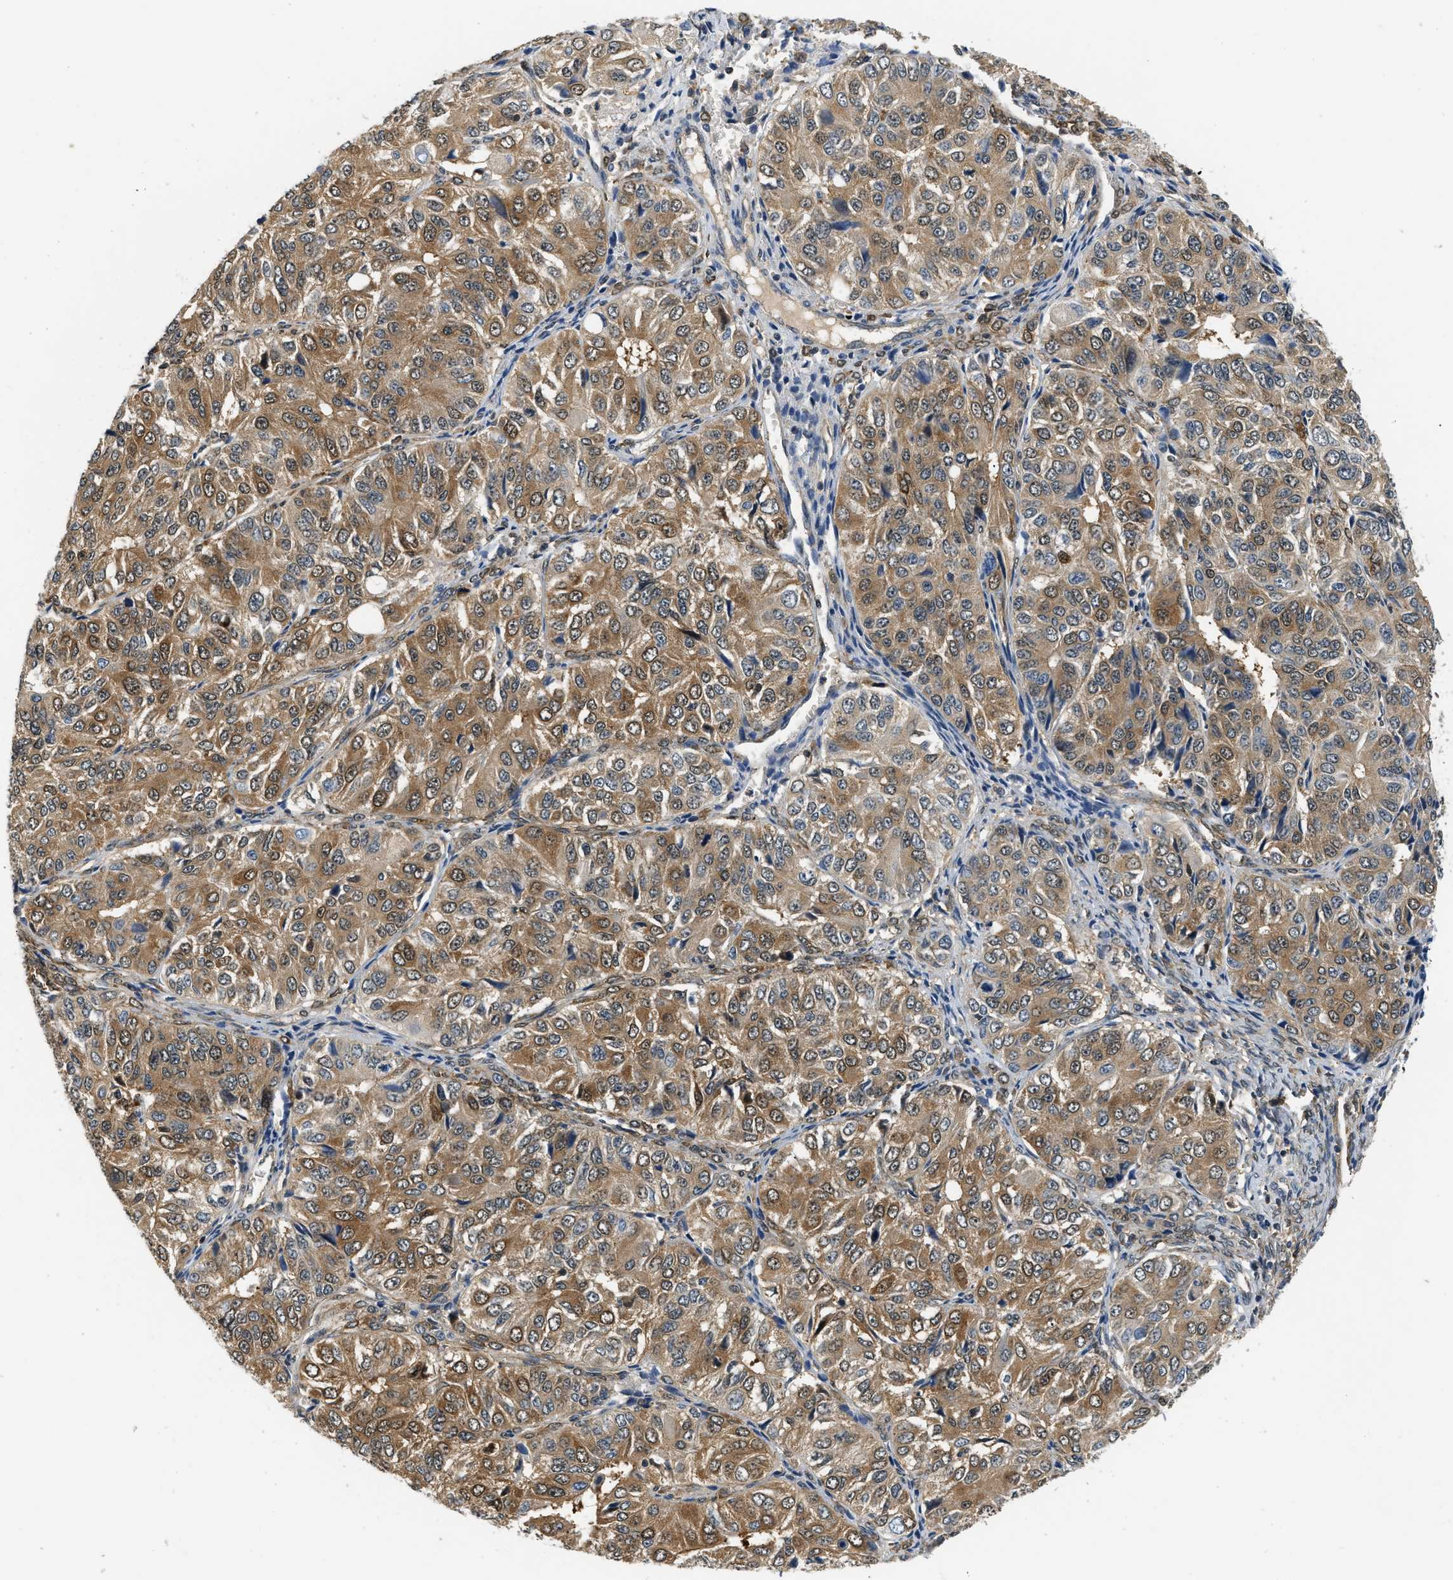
{"staining": {"intensity": "moderate", "quantity": ">75%", "location": "cytoplasmic/membranous,nuclear"}, "tissue": "ovarian cancer", "cell_type": "Tumor cells", "image_type": "cancer", "snomed": [{"axis": "morphology", "description": "Carcinoma, endometroid"}, {"axis": "topography", "description": "Ovary"}], "caption": "Protein expression analysis of ovarian endometroid carcinoma demonstrates moderate cytoplasmic/membranous and nuclear positivity in approximately >75% of tumor cells.", "gene": "EIF4EBP2", "patient": {"sex": "female", "age": 51}}